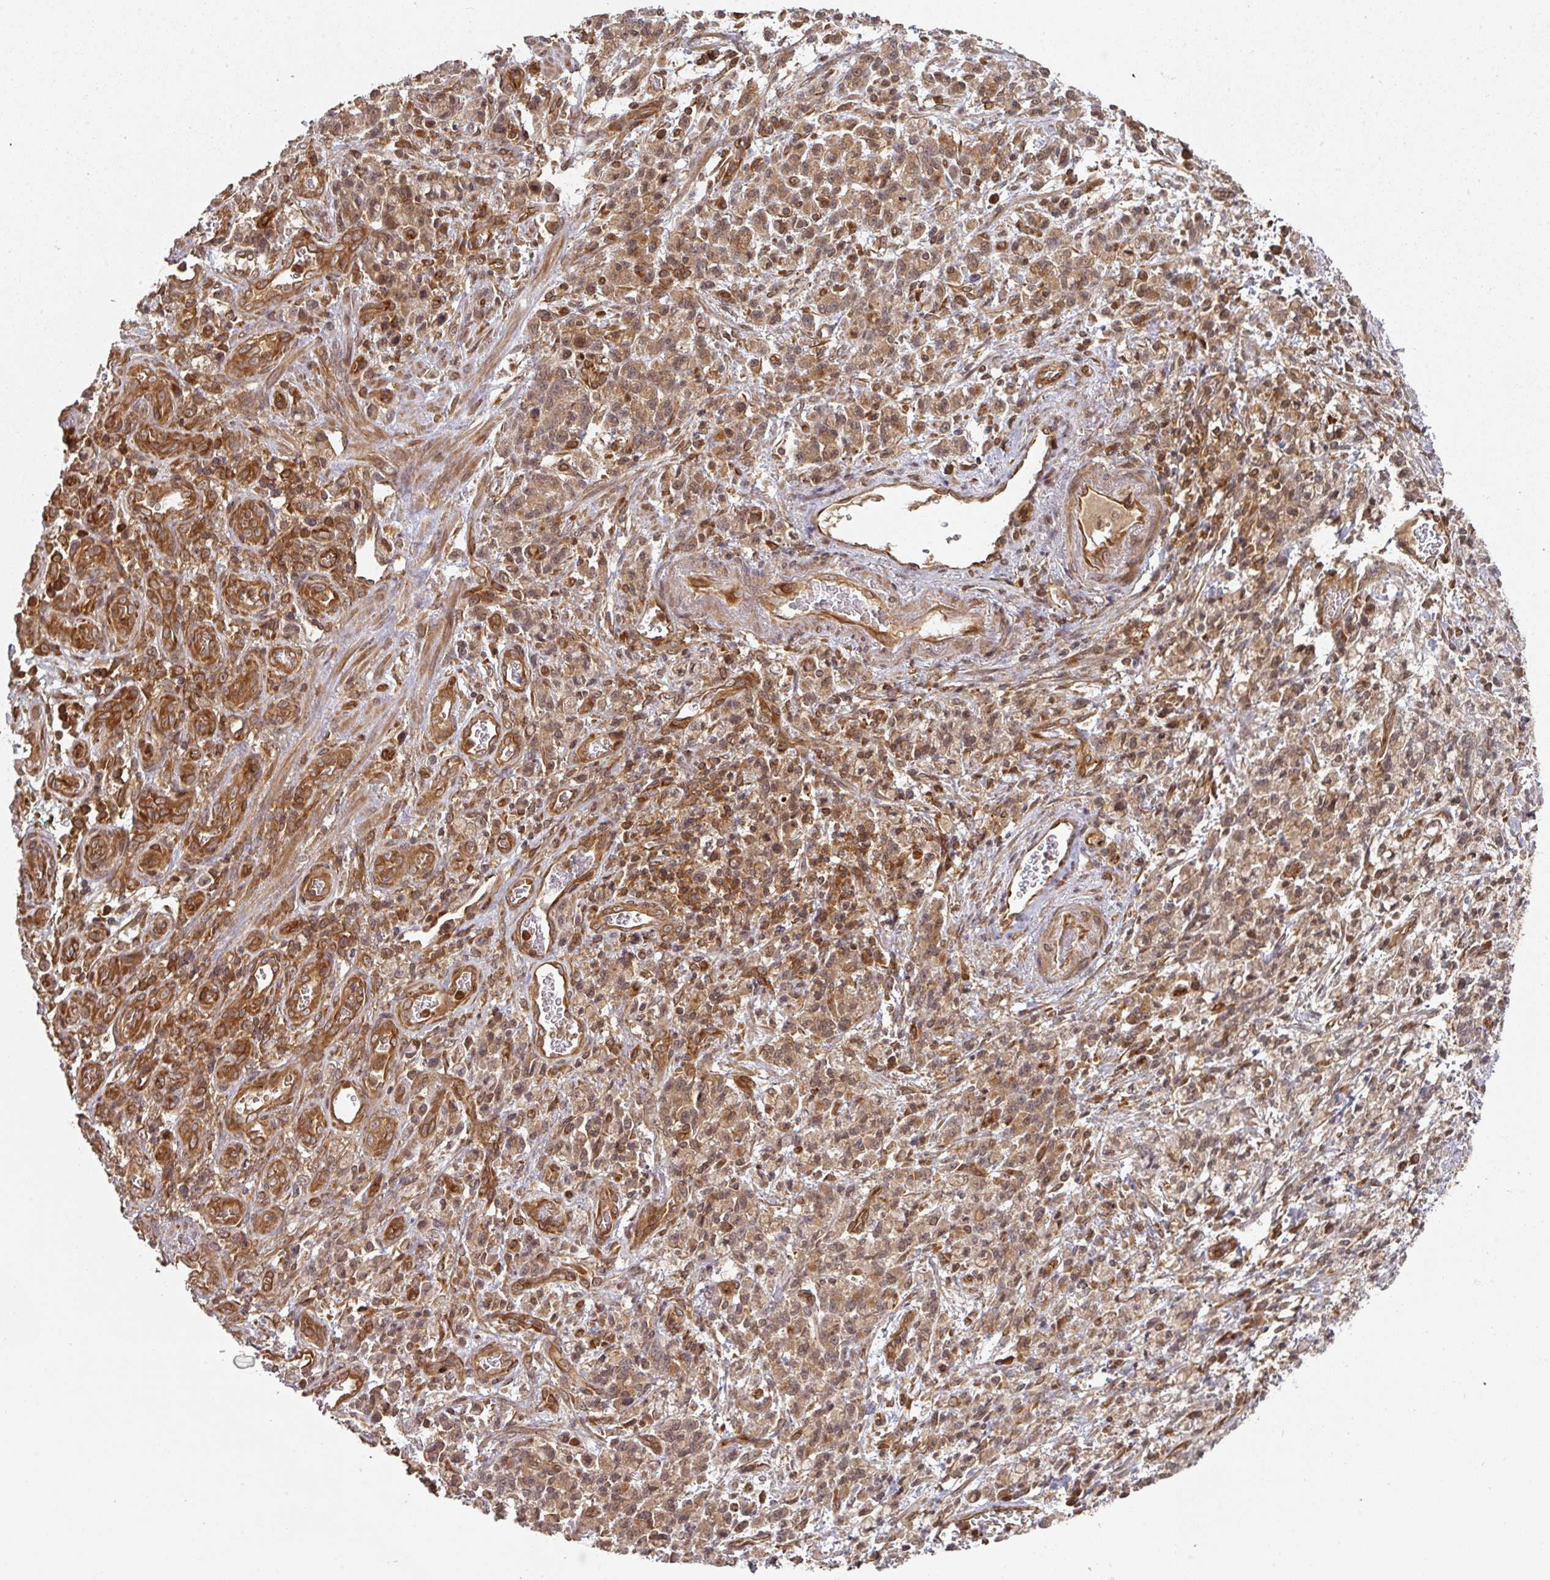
{"staining": {"intensity": "moderate", "quantity": ">75%", "location": "cytoplasmic/membranous"}, "tissue": "stomach cancer", "cell_type": "Tumor cells", "image_type": "cancer", "snomed": [{"axis": "morphology", "description": "Adenocarcinoma, NOS"}, {"axis": "topography", "description": "Stomach"}], "caption": "An IHC histopathology image of tumor tissue is shown. Protein staining in brown shows moderate cytoplasmic/membranous positivity in stomach cancer (adenocarcinoma) within tumor cells. The protein of interest is stained brown, and the nuclei are stained in blue (DAB IHC with brightfield microscopy, high magnification).", "gene": "EIF4EBP2", "patient": {"sex": "male", "age": 77}}